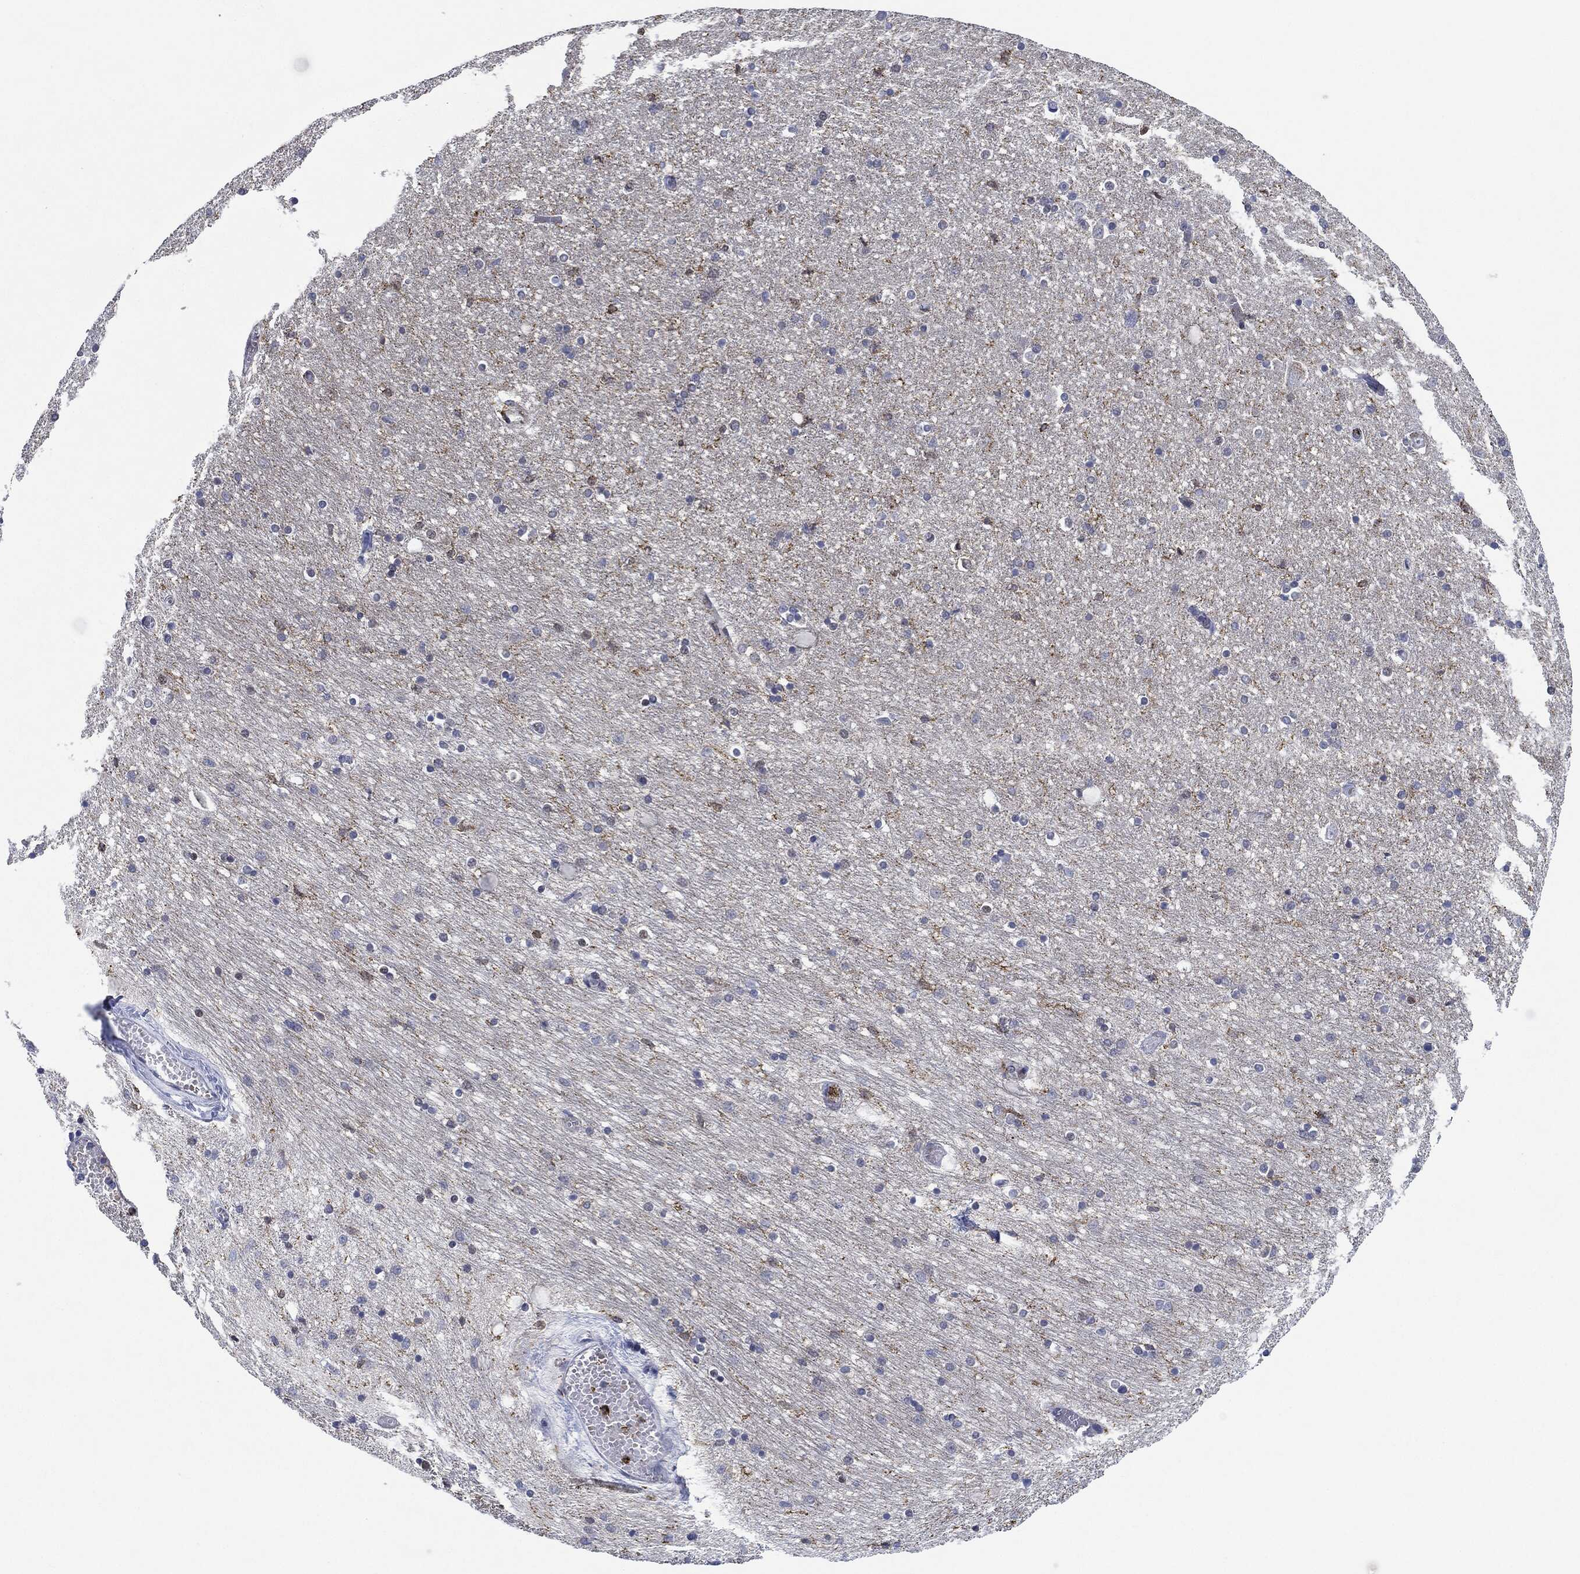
{"staining": {"intensity": "strong", "quantity": "<25%", "location": "cytoplasmic/membranous,nuclear"}, "tissue": "caudate", "cell_type": "Glial cells", "image_type": "normal", "snomed": [{"axis": "morphology", "description": "Normal tissue, NOS"}, {"axis": "topography", "description": "Lateral ventricle wall"}, {"axis": "topography", "description": "Hippocampus"}], "caption": "Protein expression analysis of unremarkable human caudate reveals strong cytoplasmic/membranous,nuclear expression in about <25% of glial cells. The staining is performed using DAB (3,3'-diaminobenzidine) brown chromogen to label protein expression. The nuclei are counter-stained blue using hematoxylin.", "gene": "NANOS3", "patient": {"sex": "female", "age": 63}}